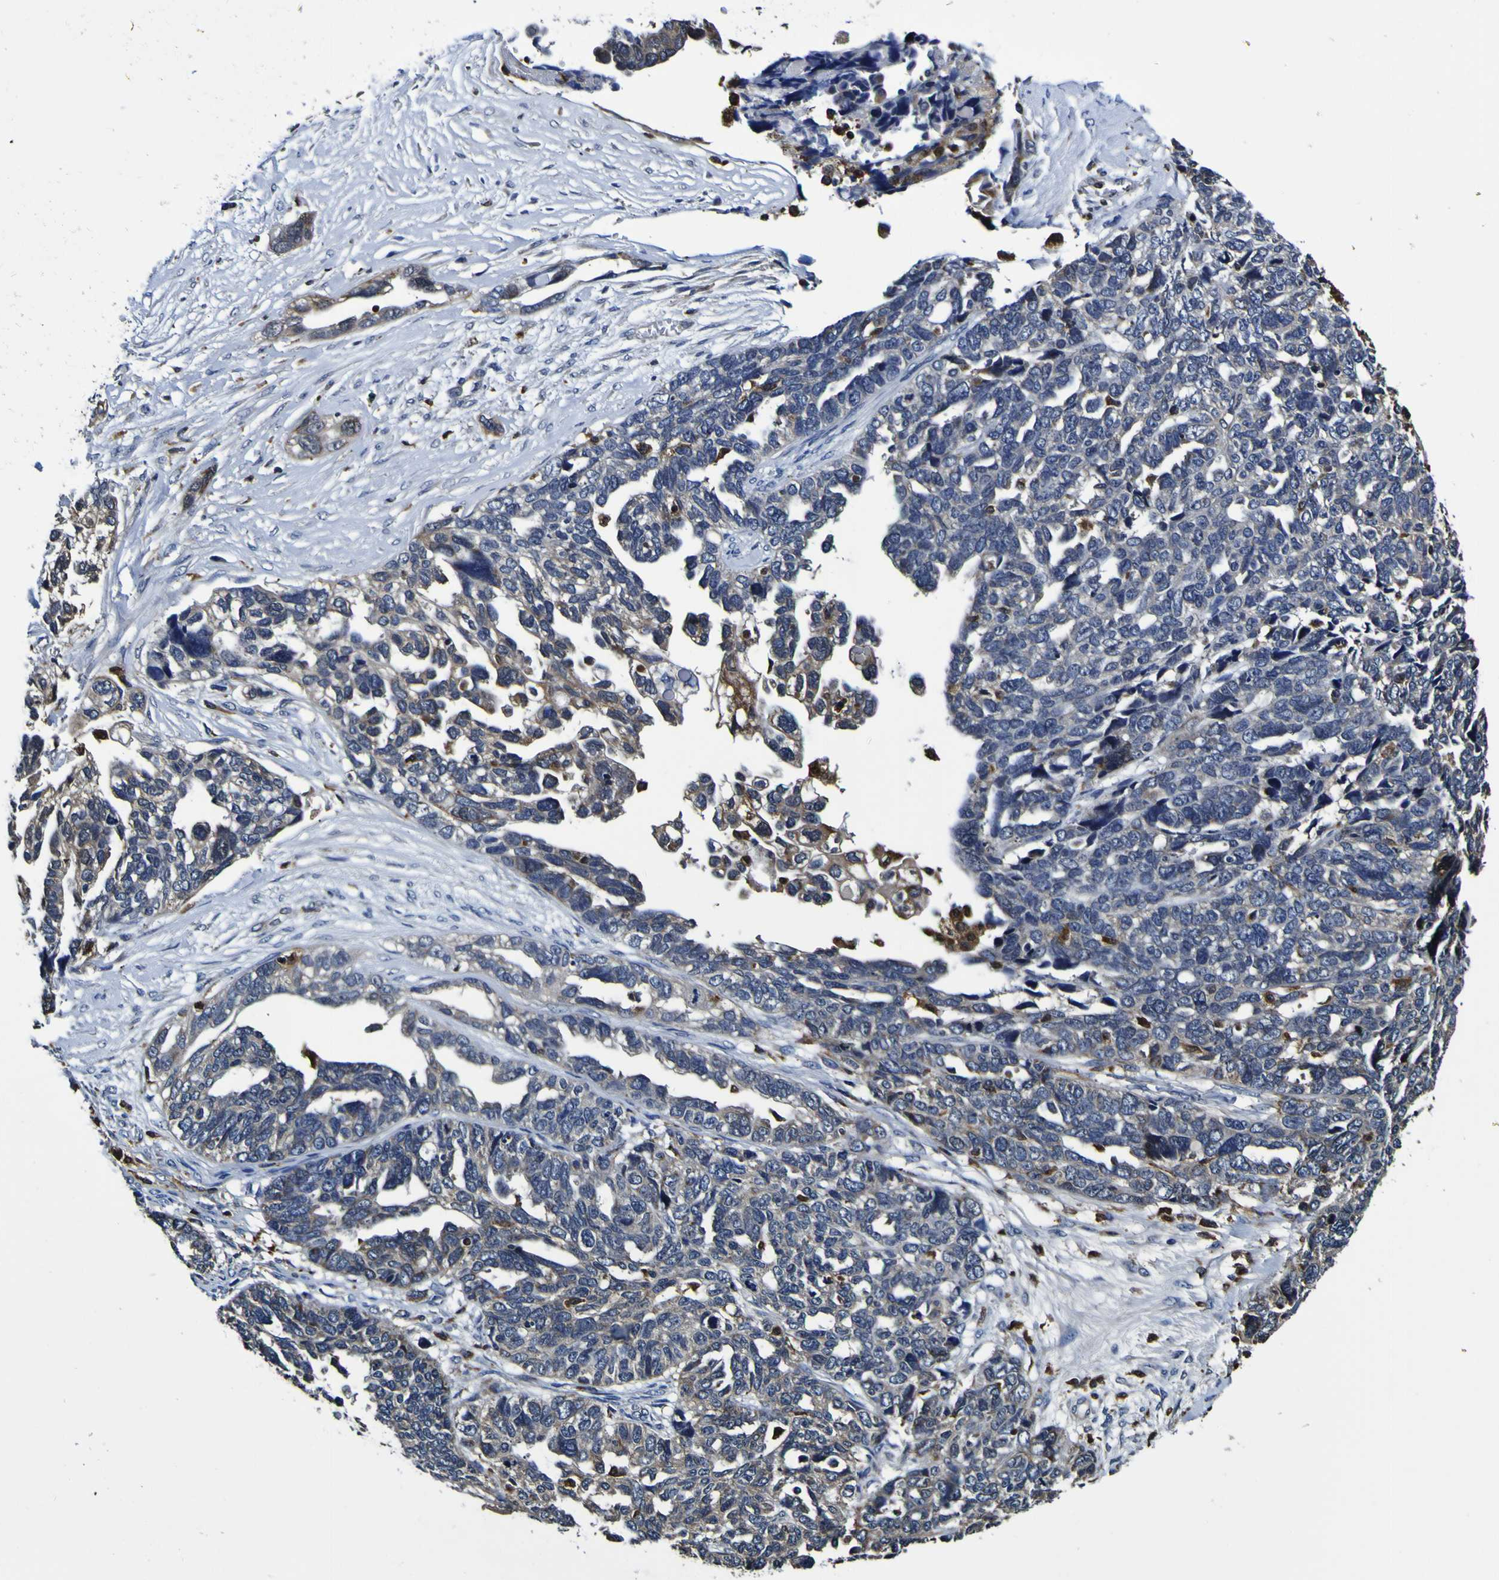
{"staining": {"intensity": "weak", "quantity": "25%-75%", "location": "cytoplasmic/membranous"}, "tissue": "ovarian cancer", "cell_type": "Tumor cells", "image_type": "cancer", "snomed": [{"axis": "morphology", "description": "Cystadenocarcinoma, serous, NOS"}, {"axis": "topography", "description": "Ovary"}], "caption": "A histopathology image of ovarian serous cystadenocarcinoma stained for a protein reveals weak cytoplasmic/membranous brown staining in tumor cells.", "gene": "GPX1", "patient": {"sex": "female", "age": 79}}